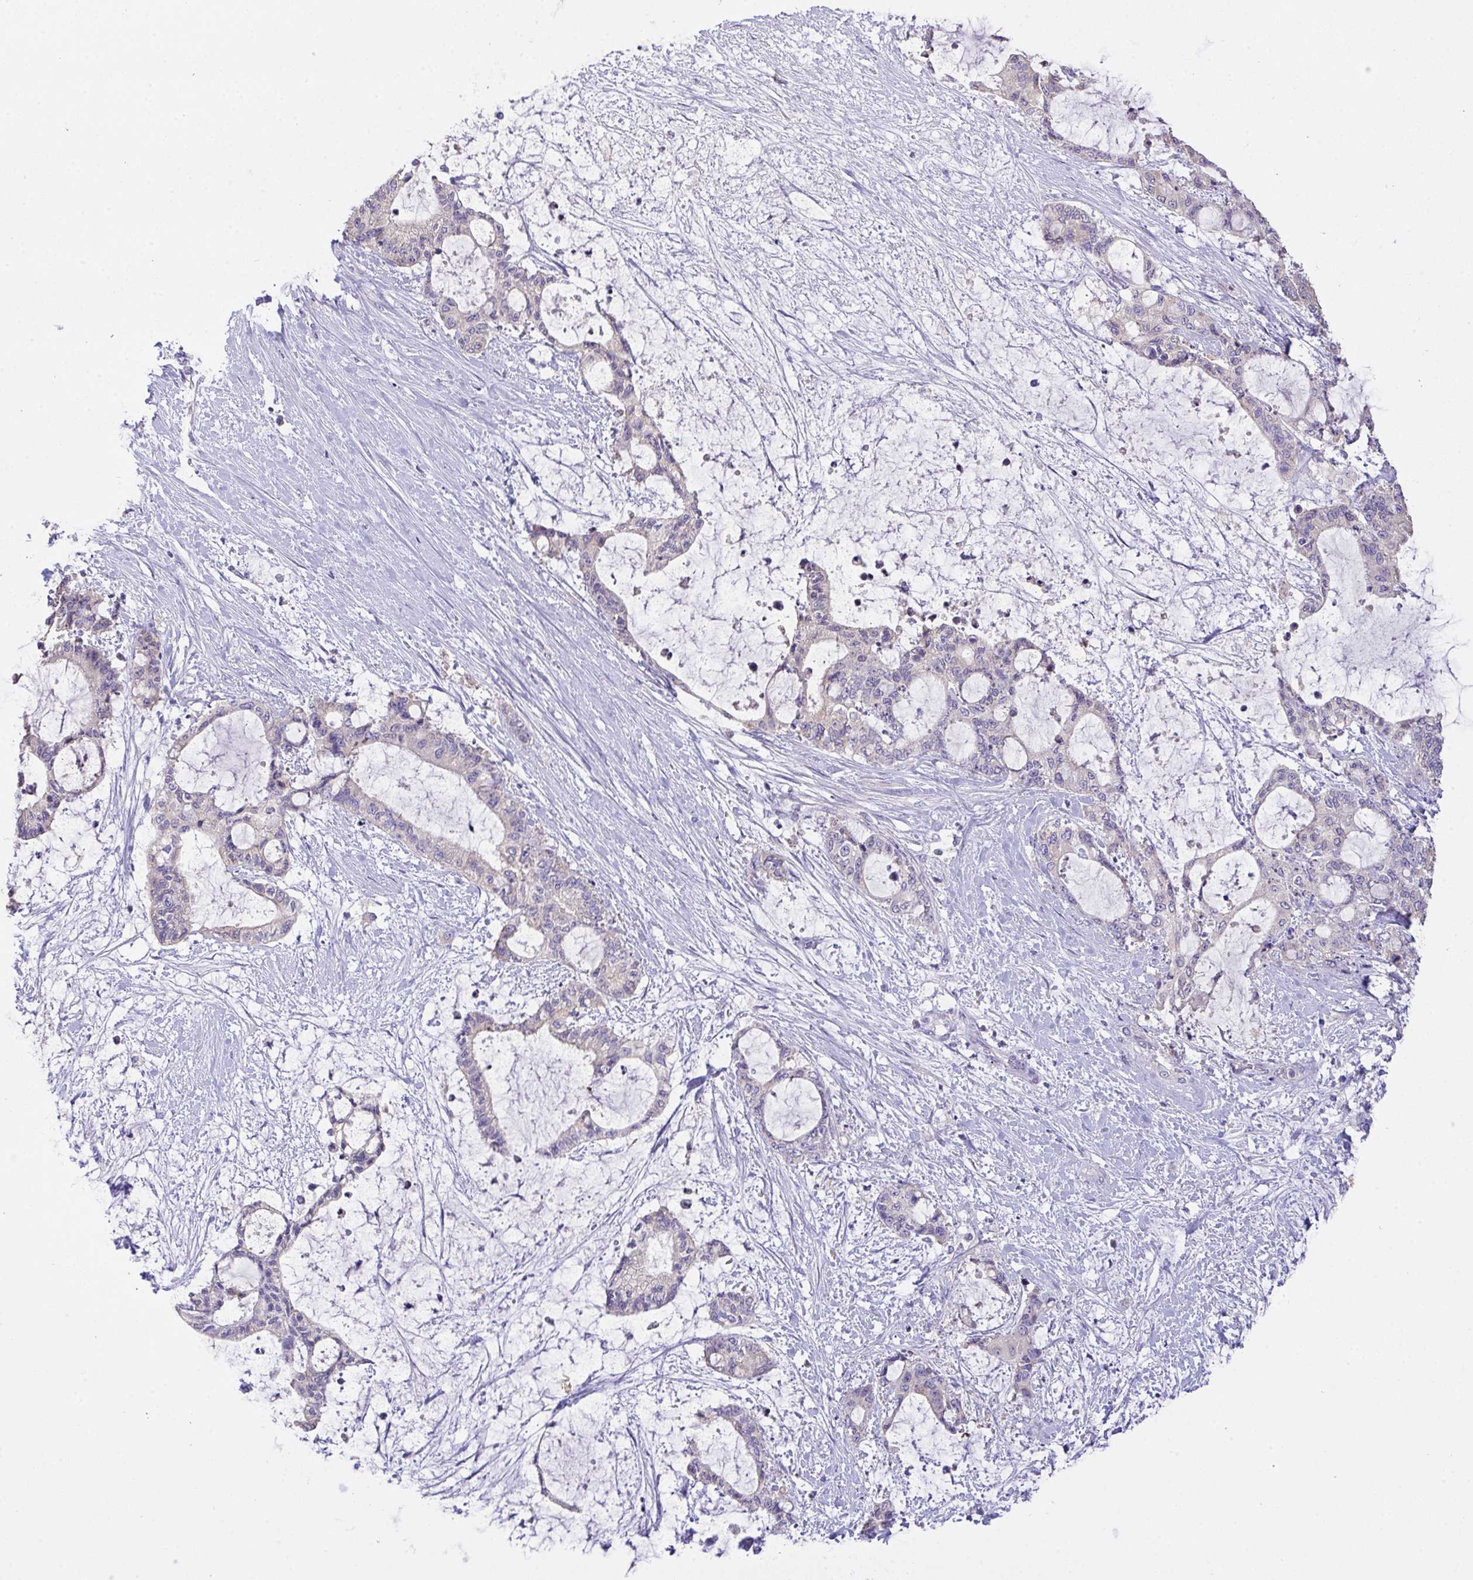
{"staining": {"intensity": "weak", "quantity": "<25%", "location": "cytoplasmic/membranous"}, "tissue": "liver cancer", "cell_type": "Tumor cells", "image_type": "cancer", "snomed": [{"axis": "morphology", "description": "Normal tissue, NOS"}, {"axis": "morphology", "description": "Cholangiocarcinoma"}, {"axis": "topography", "description": "Liver"}, {"axis": "topography", "description": "Peripheral nerve tissue"}], "caption": "Human liver cholangiocarcinoma stained for a protein using immunohistochemistry (IHC) demonstrates no expression in tumor cells.", "gene": "ZNF581", "patient": {"sex": "female", "age": 73}}